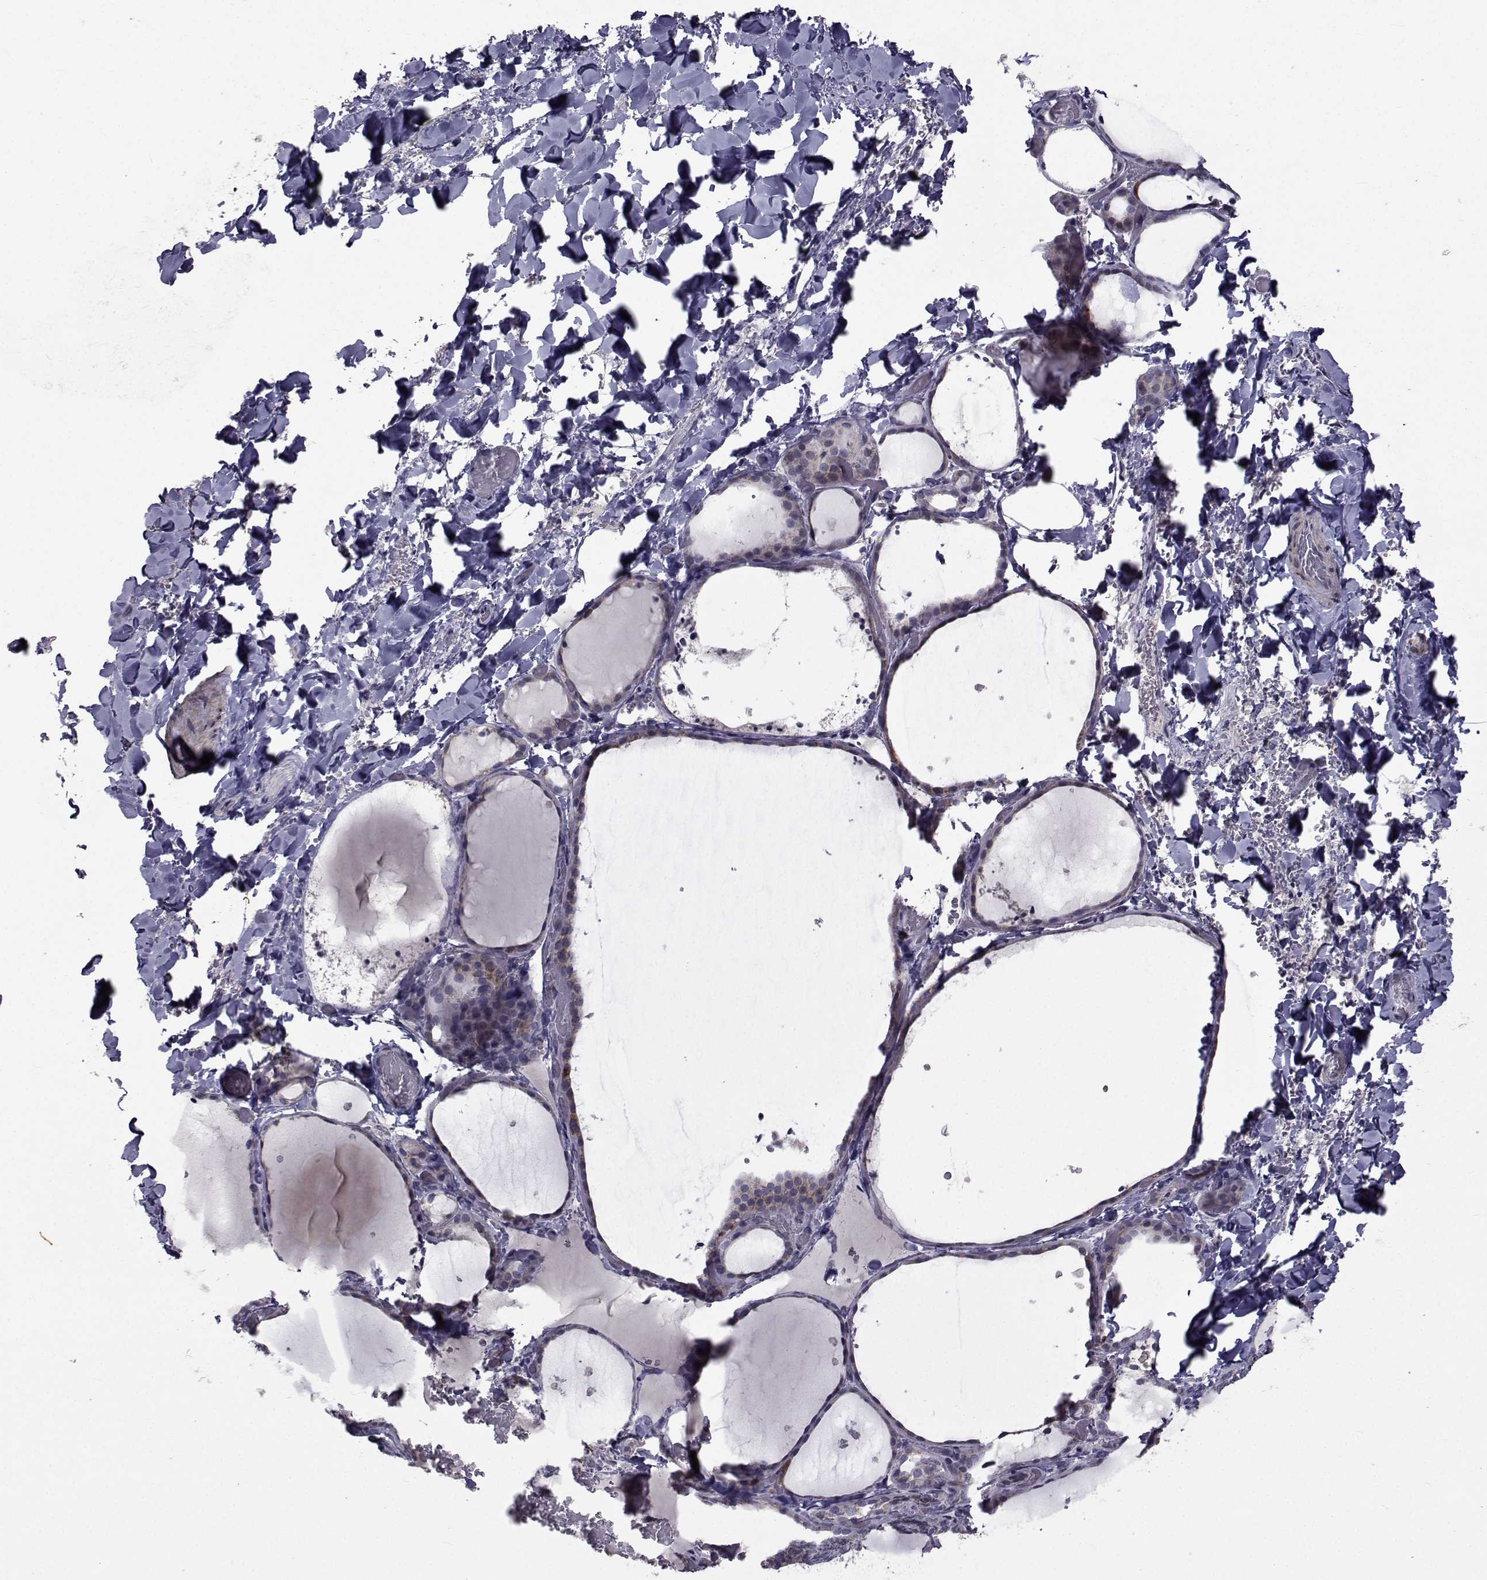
{"staining": {"intensity": "negative", "quantity": "none", "location": "none"}, "tissue": "thyroid gland", "cell_type": "Glandular cells", "image_type": "normal", "snomed": [{"axis": "morphology", "description": "Normal tissue, NOS"}, {"axis": "topography", "description": "Thyroid gland"}], "caption": "DAB immunohistochemical staining of unremarkable human thyroid gland displays no significant expression in glandular cells. (DAB immunohistochemistry (IHC) with hematoxylin counter stain).", "gene": "FDXR", "patient": {"sex": "female", "age": 36}}